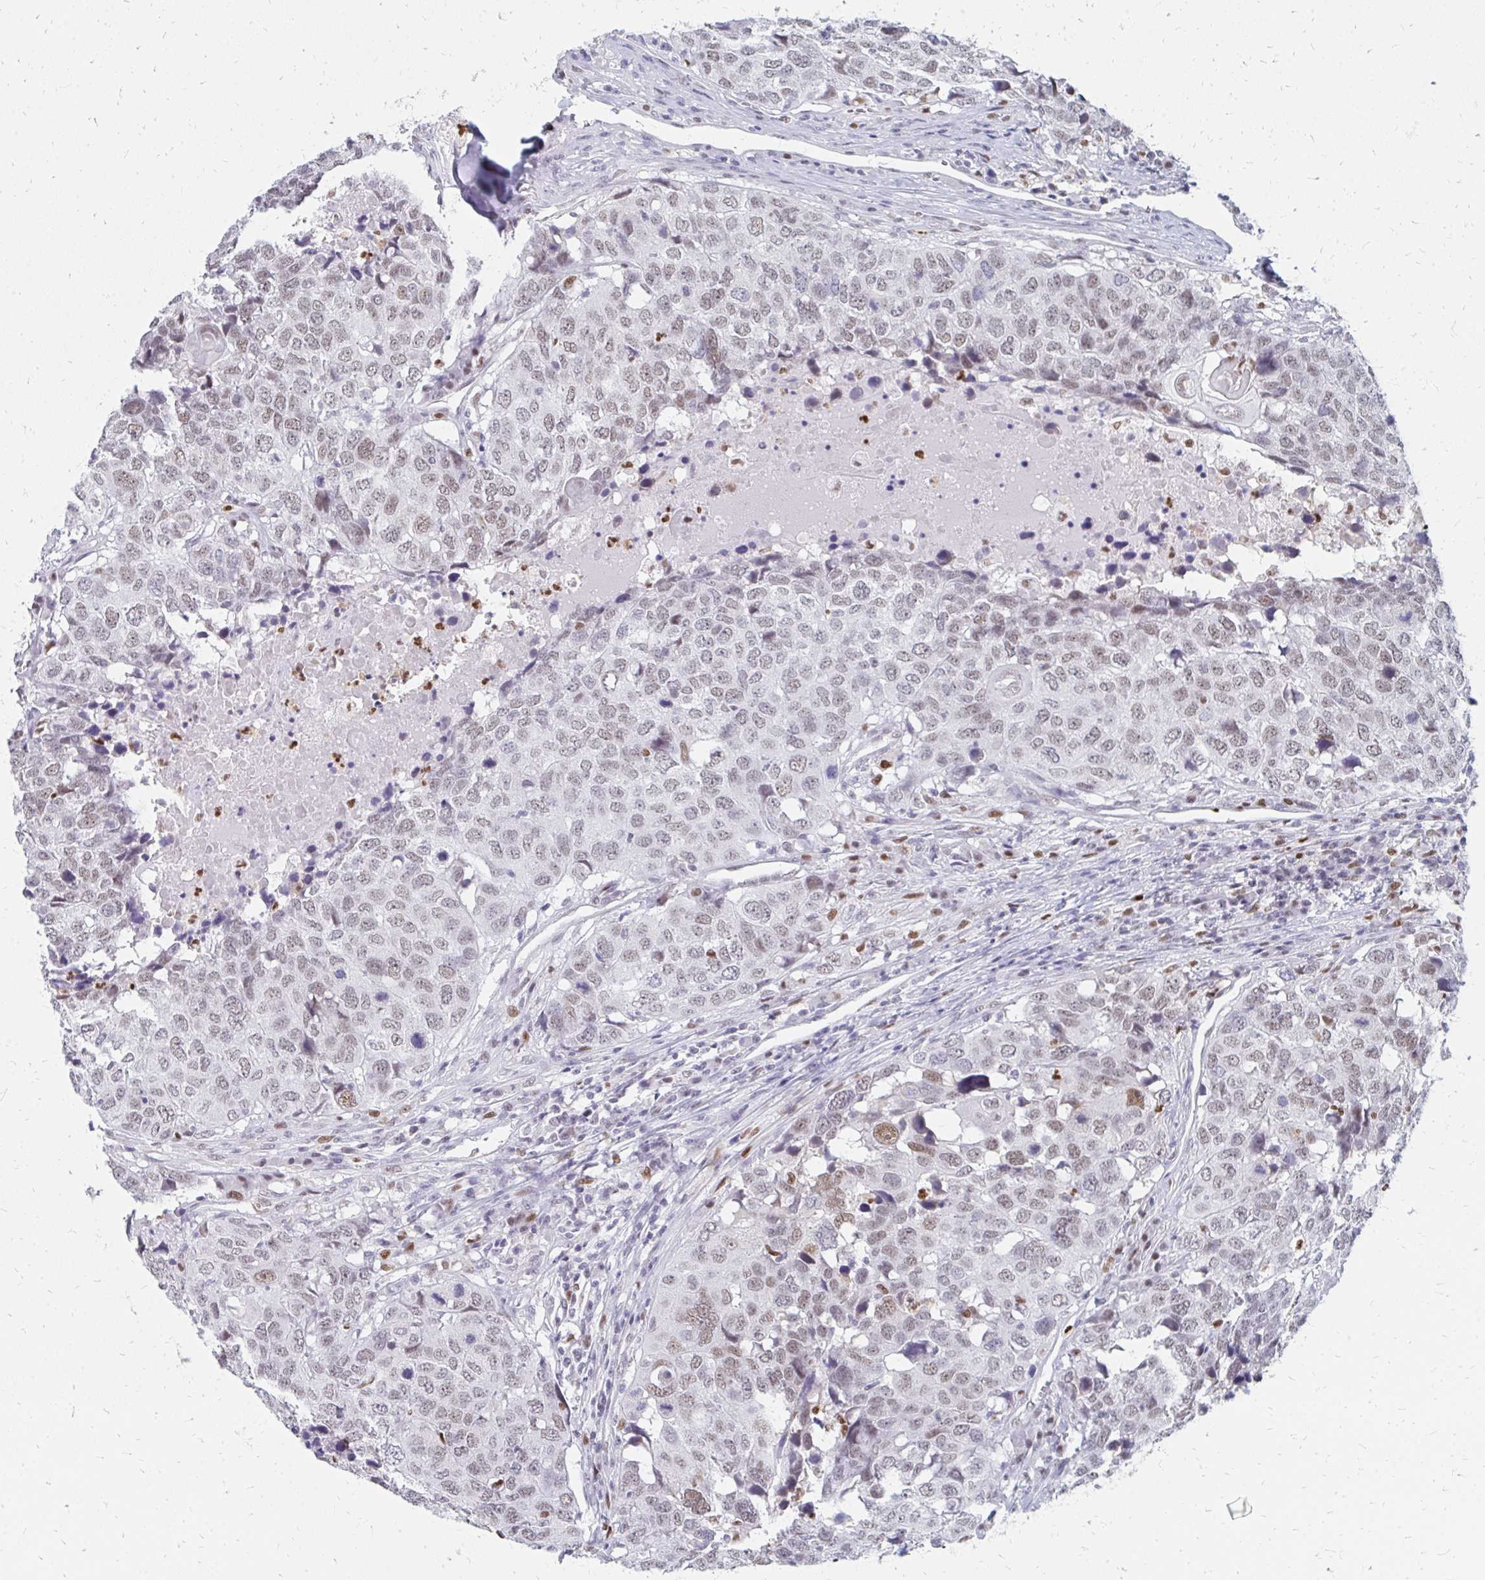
{"staining": {"intensity": "weak", "quantity": ">75%", "location": "nuclear"}, "tissue": "head and neck cancer", "cell_type": "Tumor cells", "image_type": "cancer", "snomed": [{"axis": "morphology", "description": "Normal tissue, NOS"}, {"axis": "morphology", "description": "Squamous cell carcinoma, NOS"}, {"axis": "topography", "description": "Skeletal muscle"}, {"axis": "topography", "description": "Vascular tissue"}, {"axis": "topography", "description": "Peripheral nerve tissue"}, {"axis": "topography", "description": "Head-Neck"}], "caption": "Protein staining by IHC demonstrates weak nuclear staining in approximately >75% of tumor cells in head and neck cancer (squamous cell carcinoma).", "gene": "PLK3", "patient": {"sex": "male", "age": 66}}